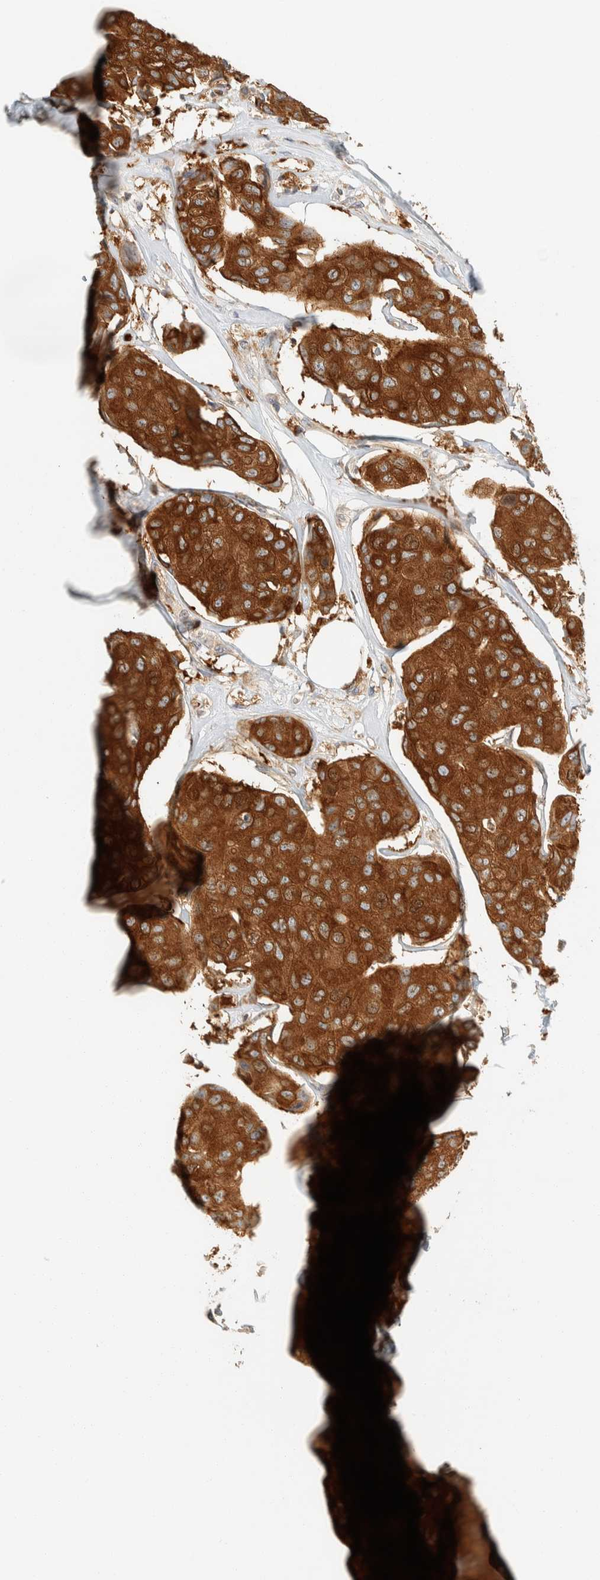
{"staining": {"intensity": "strong", "quantity": ">75%", "location": "cytoplasmic/membranous"}, "tissue": "breast cancer", "cell_type": "Tumor cells", "image_type": "cancer", "snomed": [{"axis": "morphology", "description": "Duct carcinoma"}, {"axis": "topography", "description": "Breast"}], "caption": "Immunohistochemistry micrograph of neoplastic tissue: human intraductal carcinoma (breast) stained using IHC exhibits high levels of strong protein expression localized specifically in the cytoplasmic/membranous of tumor cells, appearing as a cytoplasmic/membranous brown color.", "gene": "ARFGEF1", "patient": {"sex": "female", "age": 80}}